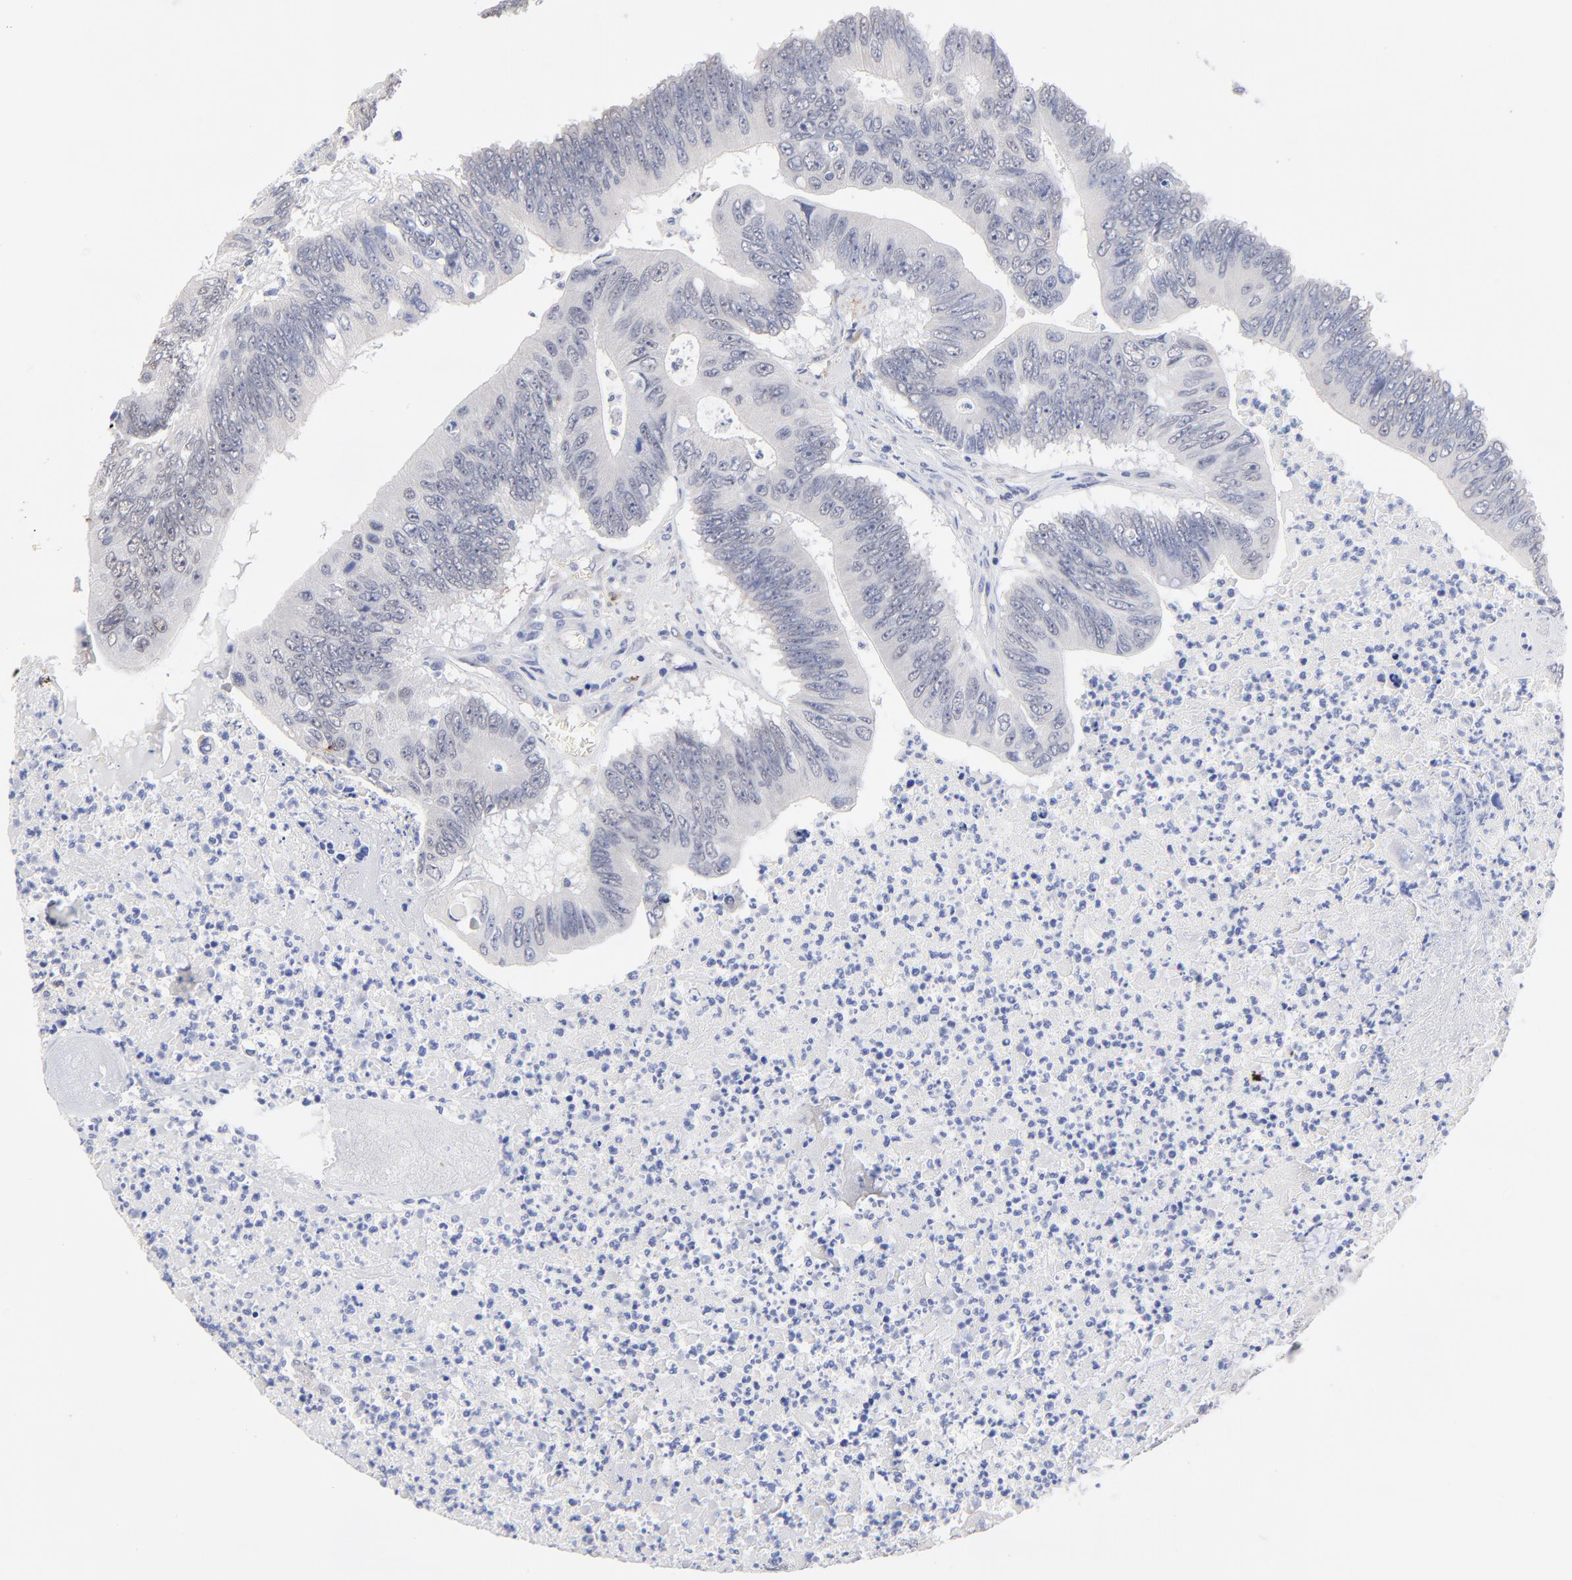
{"staining": {"intensity": "negative", "quantity": "none", "location": "none"}, "tissue": "colorectal cancer", "cell_type": "Tumor cells", "image_type": "cancer", "snomed": [{"axis": "morphology", "description": "Adenocarcinoma, NOS"}, {"axis": "topography", "description": "Colon"}], "caption": "There is no significant staining in tumor cells of adenocarcinoma (colorectal).", "gene": "TWNK", "patient": {"sex": "male", "age": 65}}